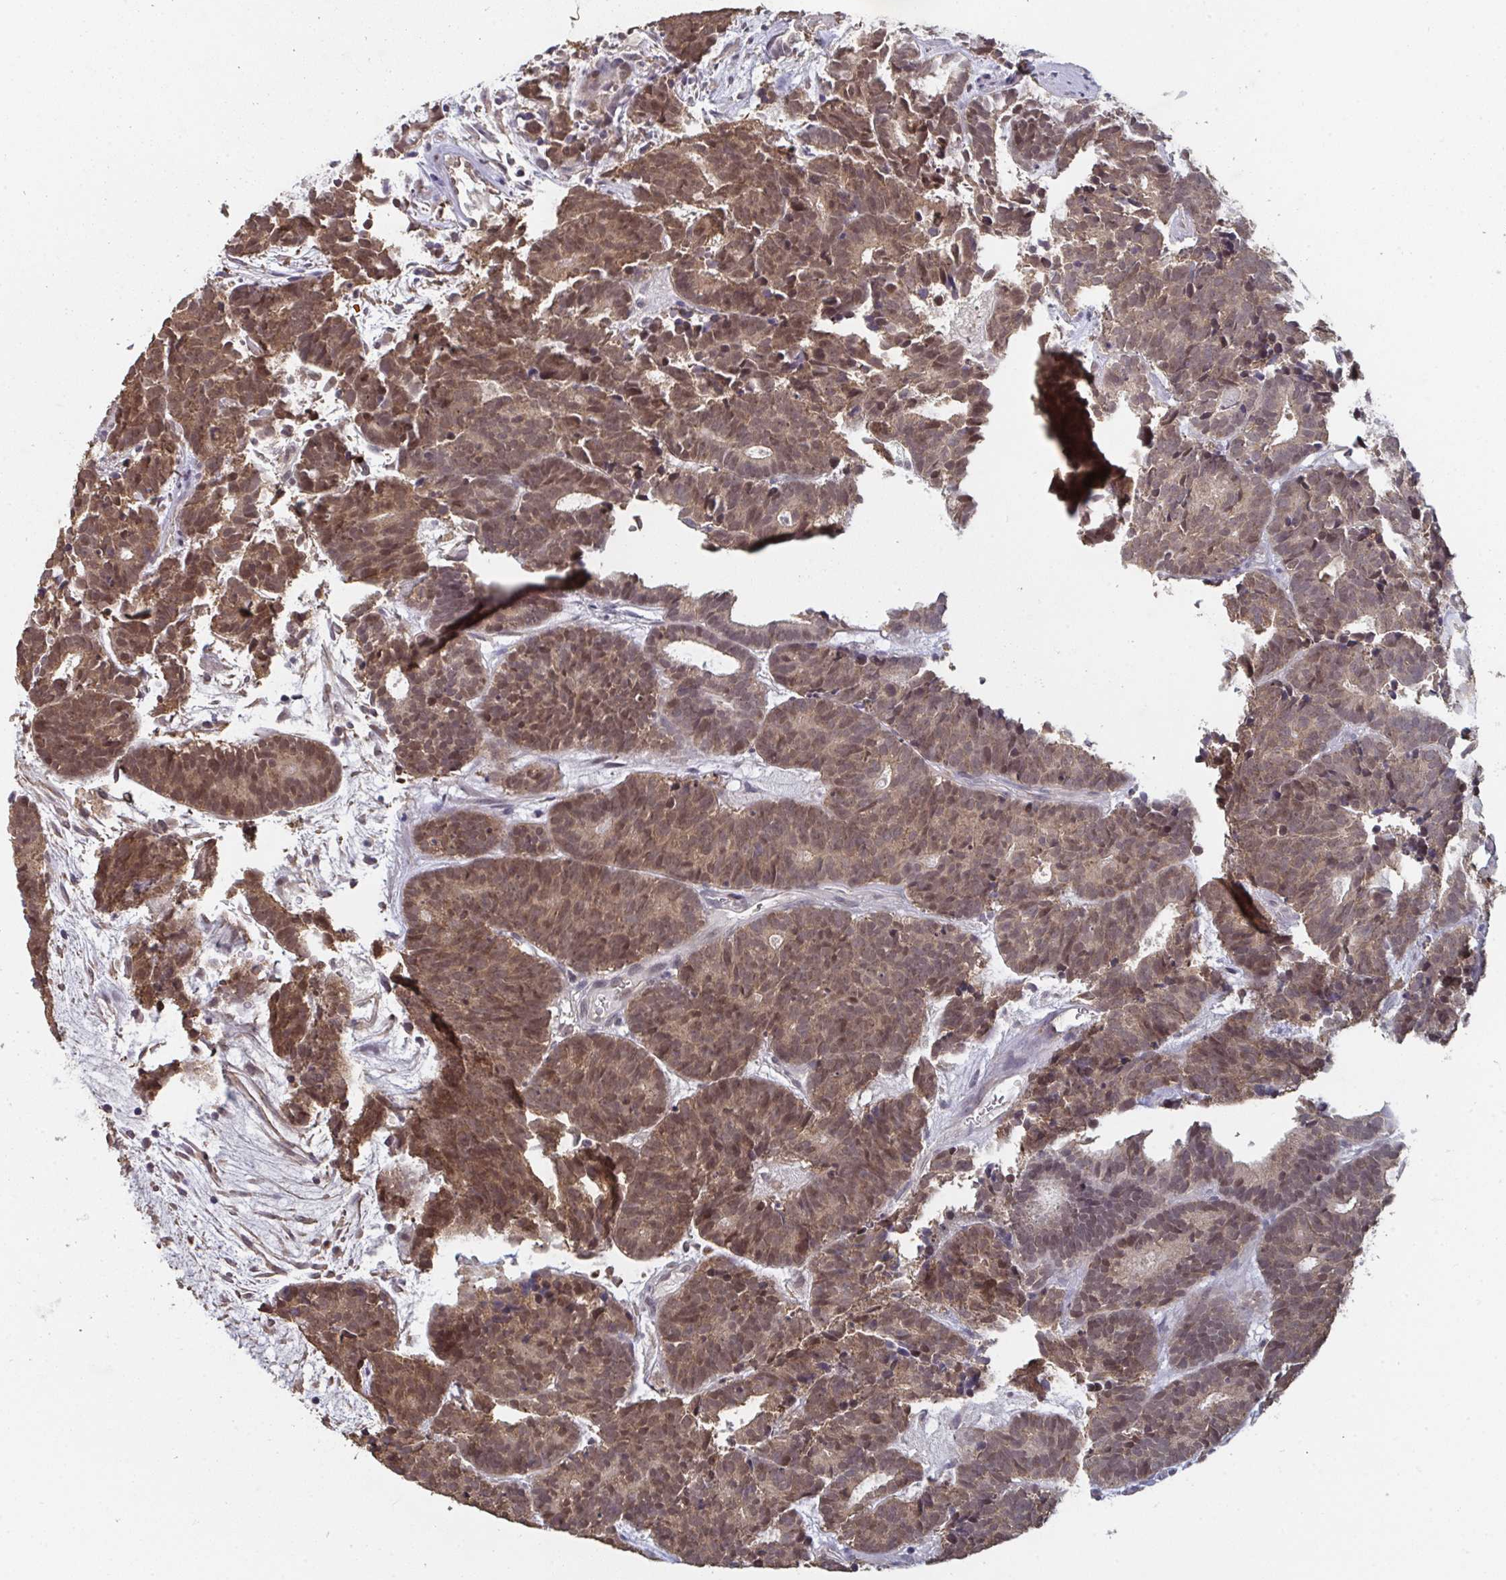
{"staining": {"intensity": "moderate", "quantity": ">75%", "location": "cytoplasmic/membranous,nuclear"}, "tissue": "head and neck cancer", "cell_type": "Tumor cells", "image_type": "cancer", "snomed": [{"axis": "morphology", "description": "Adenocarcinoma, NOS"}, {"axis": "topography", "description": "Head-Neck"}], "caption": "Protein expression analysis of head and neck cancer (adenocarcinoma) exhibits moderate cytoplasmic/membranous and nuclear staining in approximately >75% of tumor cells.", "gene": "LIX1", "patient": {"sex": "female", "age": 81}}